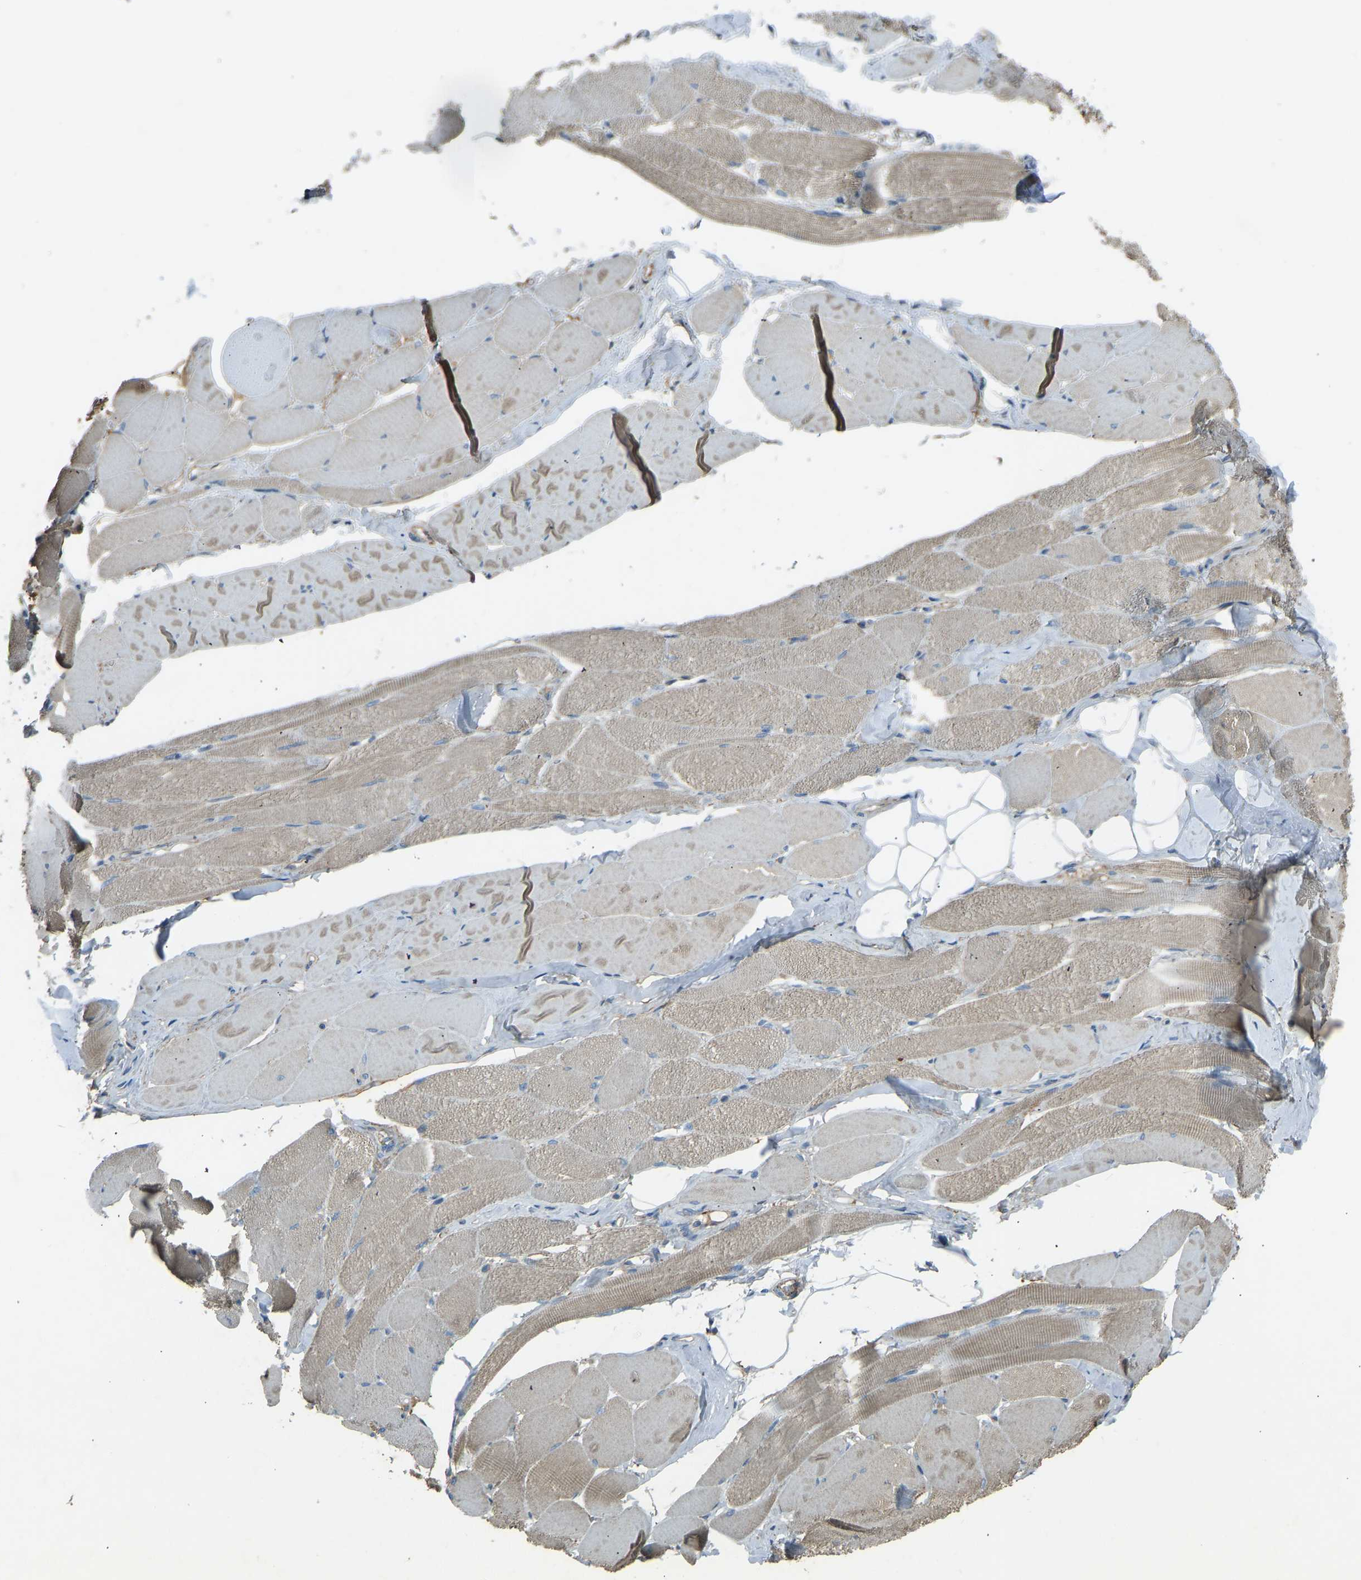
{"staining": {"intensity": "weak", "quantity": "25%-75%", "location": "cytoplasmic/membranous"}, "tissue": "skeletal muscle", "cell_type": "Myocytes", "image_type": "normal", "snomed": [{"axis": "morphology", "description": "Normal tissue, NOS"}, {"axis": "topography", "description": "Skeletal muscle"}, {"axis": "topography", "description": "Peripheral nerve tissue"}], "caption": "An image of human skeletal muscle stained for a protein reveals weak cytoplasmic/membranous brown staining in myocytes.", "gene": "FBLN2", "patient": {"sex": "female", "age": 84}}